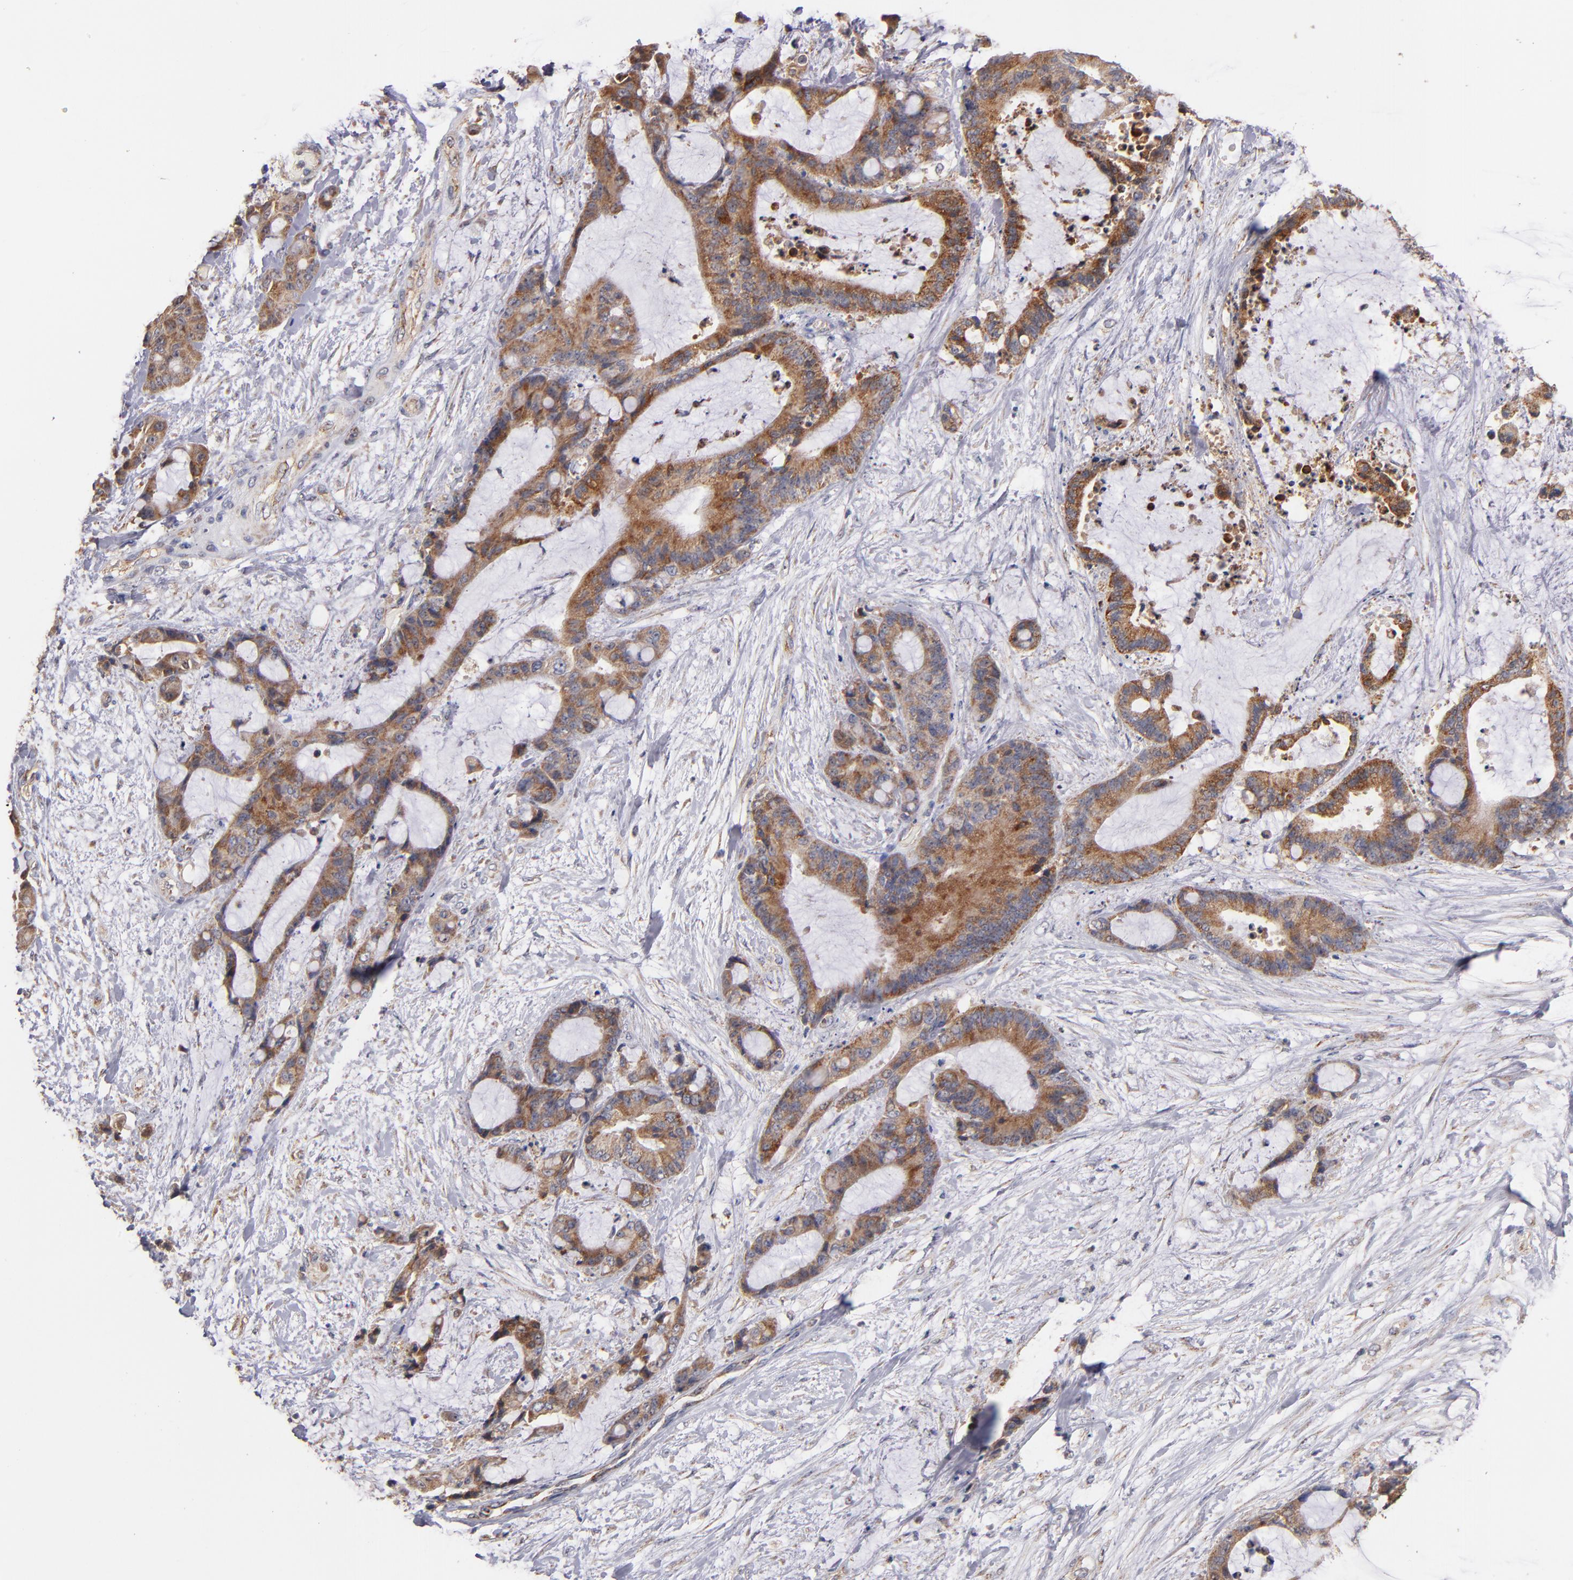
{"staining": {"intensity": "moderate", "quantity": ">75%", "location": "cytoplasmic/membranous"}, "tissue": "liver cancer", "cell_type": "Tumor cells", "image_type": "cancer", "snomed": [{"axis": "morphology", "description": "Cholangiocarcinoma"}, {"axis": "topography", "description": "Liver"}], "caption": "Protein staining shows moderate cytoplasmic/membranous positivity in approximately >75% of tumor cells in cholangiocarcinoma (liver).", "gene": "DIABLO", "patient": {"sex": "female", "age": 73}}